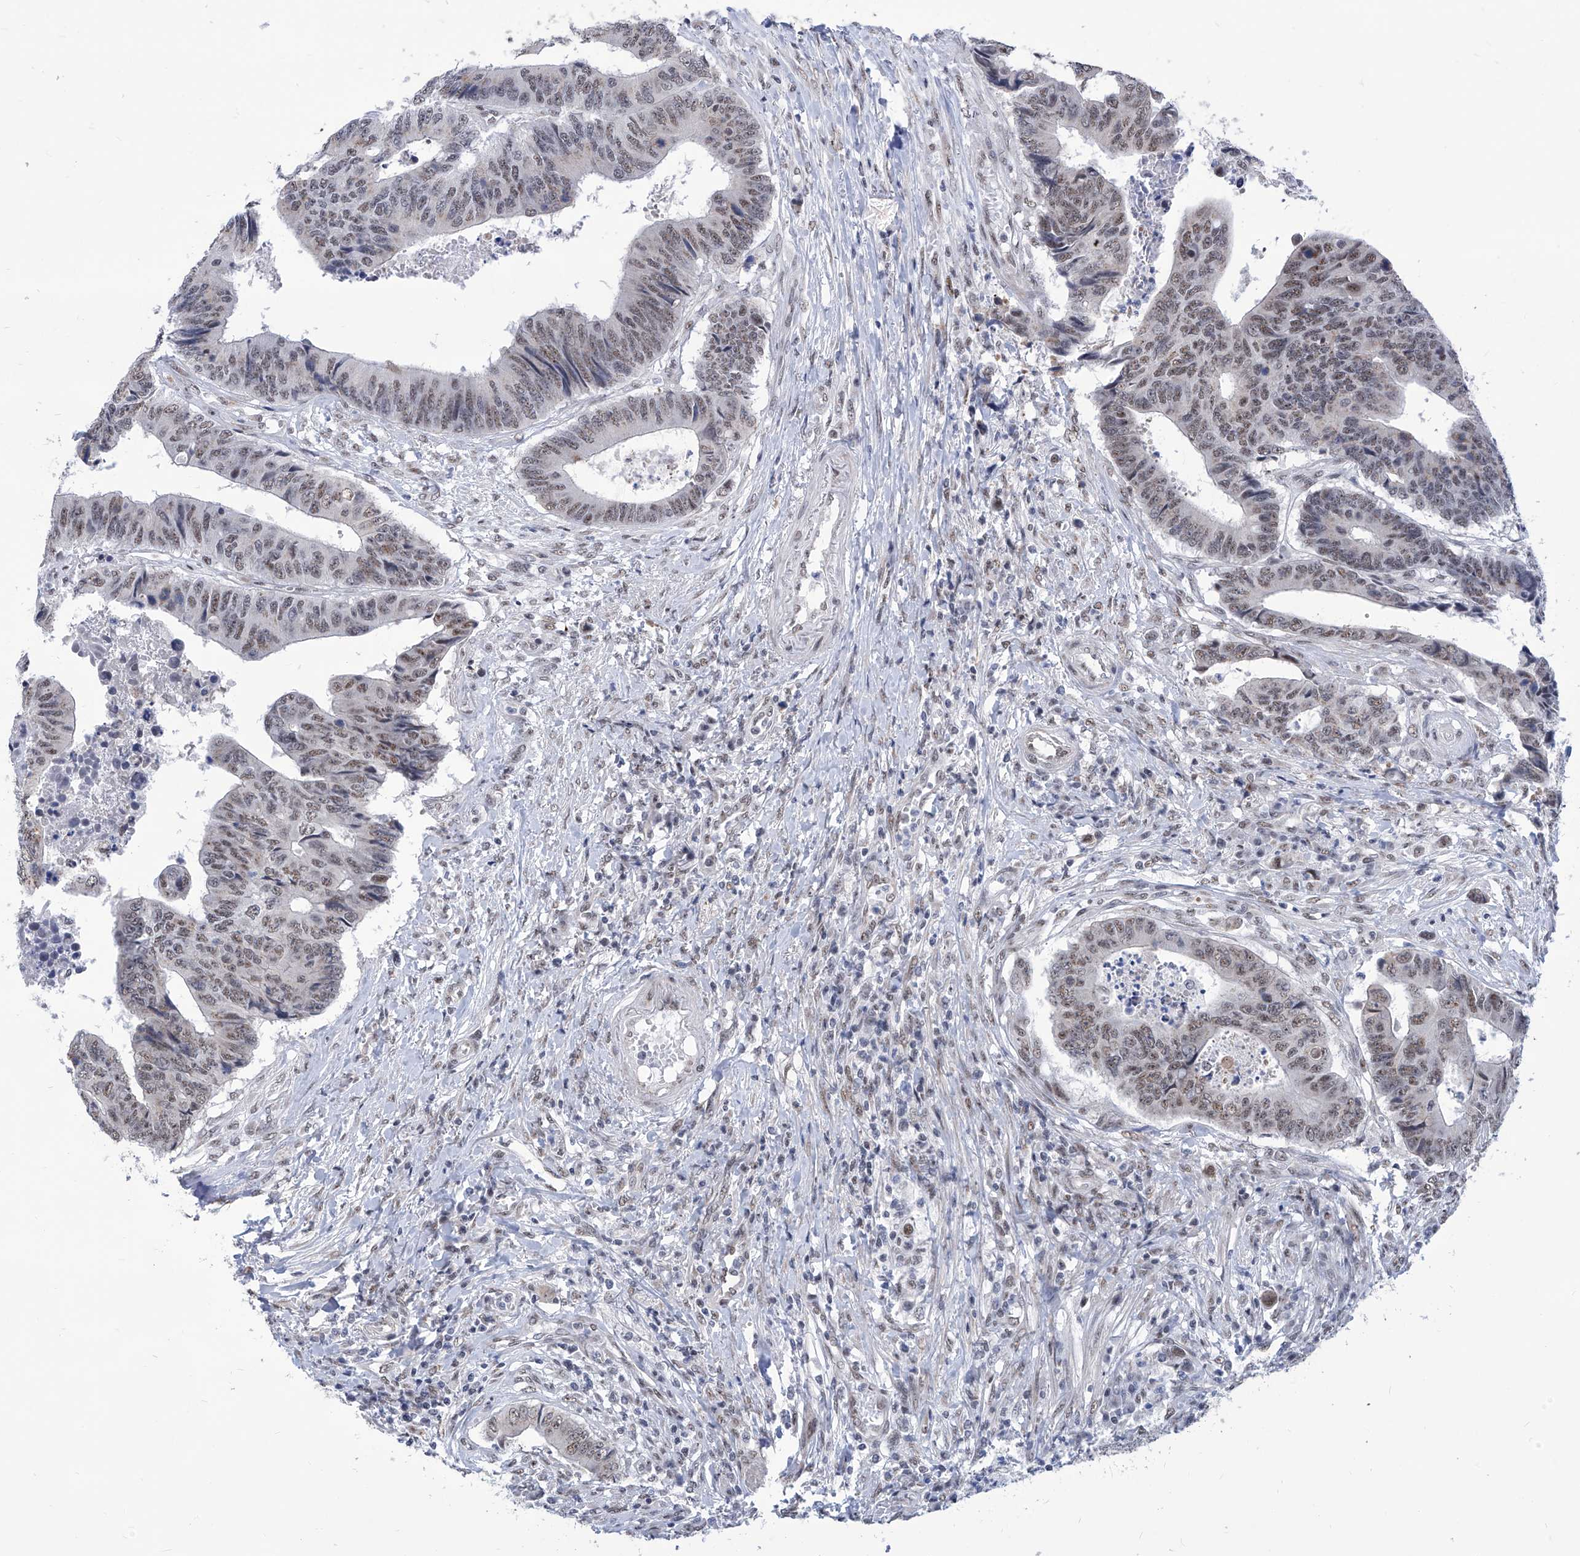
{"staining": {"intensity": "moderate", "quantity": ">75%", "location": "nuclear"}, "tissue": "colorectal cancer", "cell_type": "Tumor cells", "image_type": "cancer", "snomed": [{"axis": "morphology", "description": "Adenocarcinoma, NOS"}, {"axis": "topography", "description": "Rectum"}], "caption": "An IHC histopathology image of tumor tissue is shown. Protein staining in brown shows moderate nuclear positivity in colorectal cancer within tumor cells. (DAB IHC, brown staining for protein, blue staining for nuclei).", "gene": "SART1", "patient": {"sex": "male", "age": 84}}